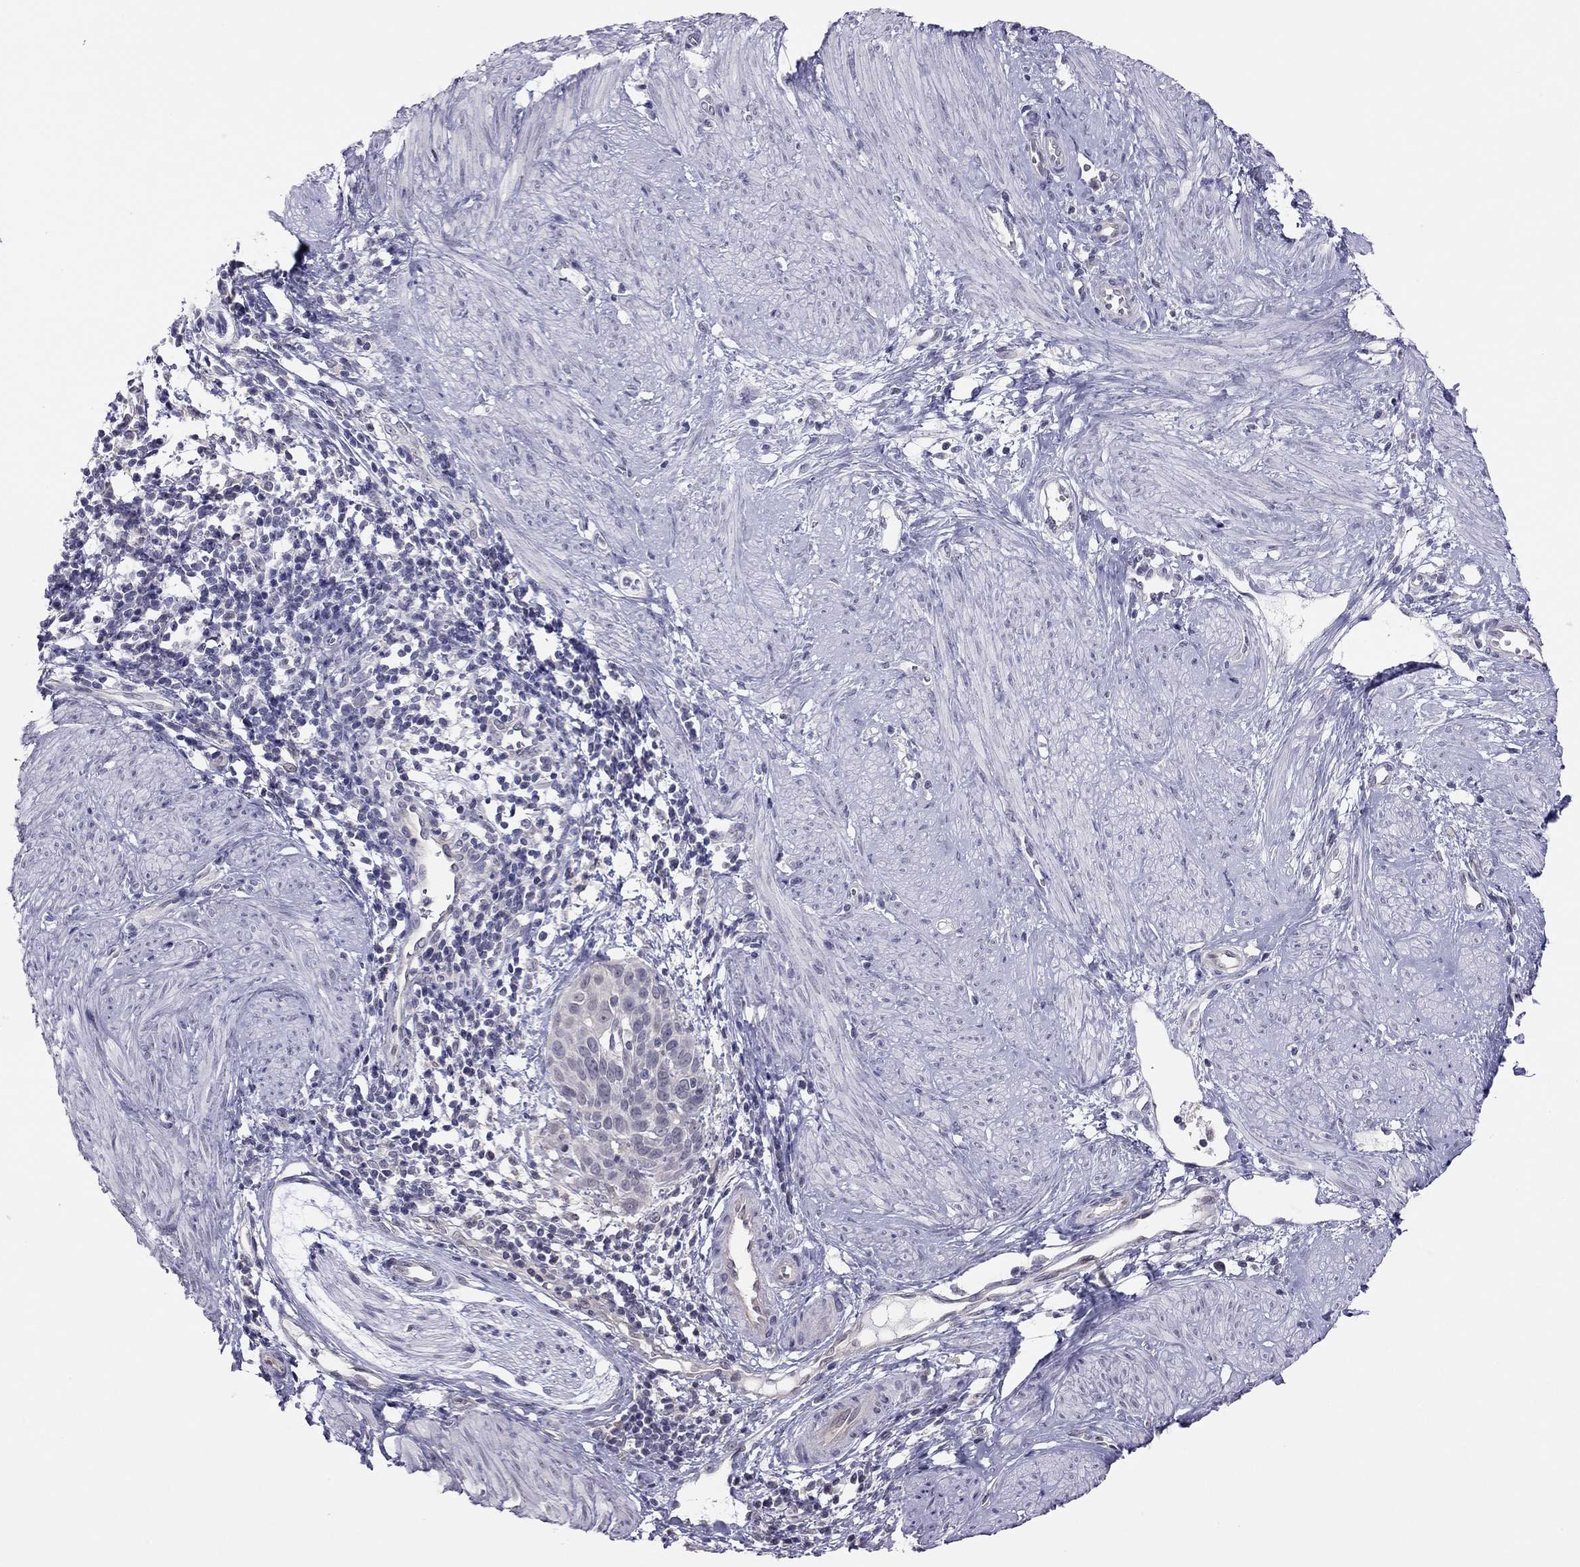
{"staining": {"intensity": "negative", "quantity": "none", "location": "none"}, "tissue": "cervical cancer", "cell_type": "Tumor cells", "image_type": "cancer", "snomed": [{"axis": "morphology", "description": "Squamous cell carcinoma, NOS"}, {"axis": "topography", "description": "Cervix"}], "caption": "A photomicrograph of cervical cancer (squamous cell carcinoma) stained for a protein reveals no brown staining in tumor cells. Nuclei are stained in blue.", "gene": "HSF2BP", "patient": {"sex": "female", "age": 39}}